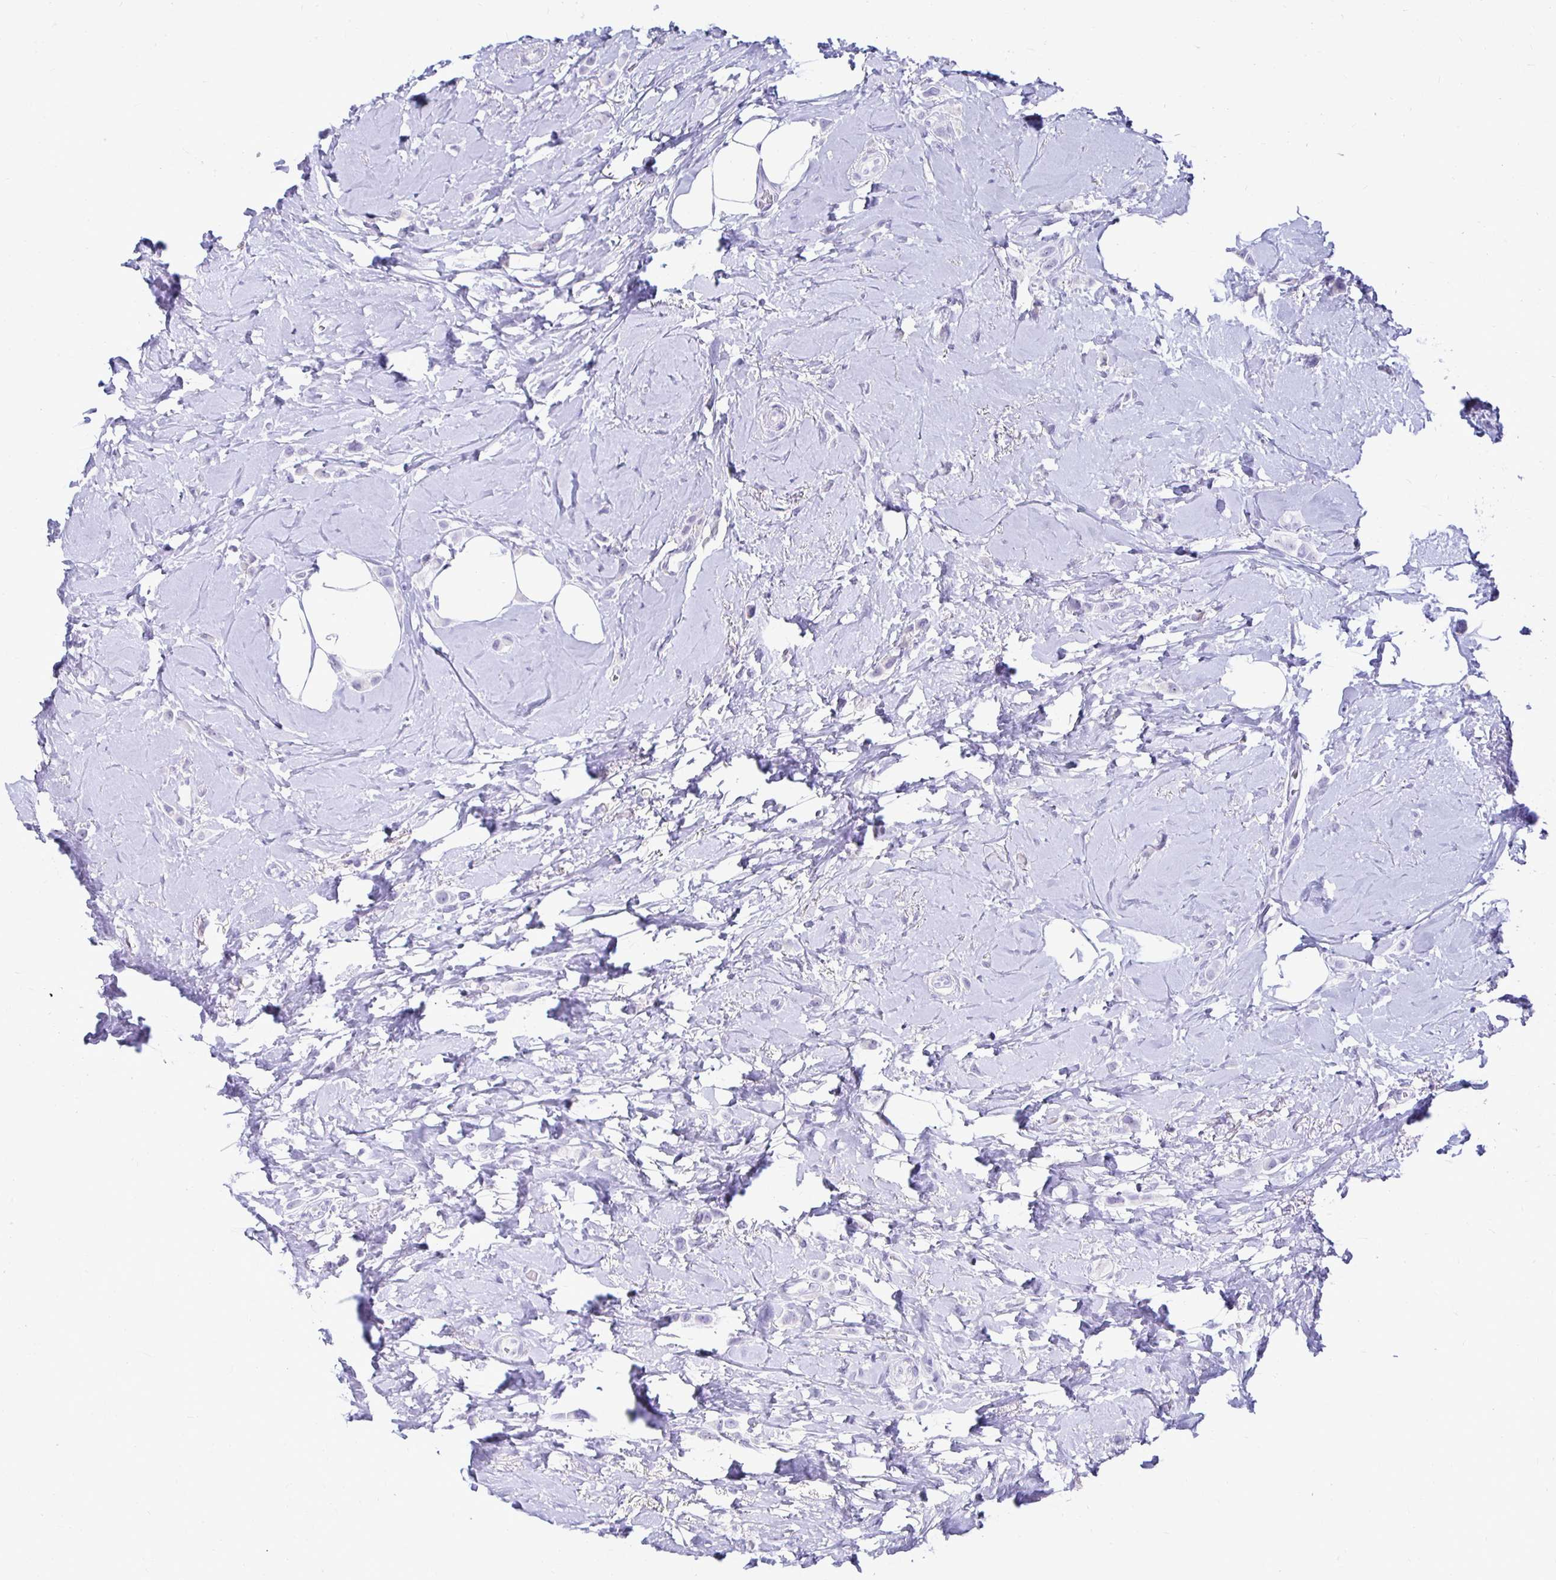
{"staining": {"intensity": "negative", "quantity": "none", "location": "none"}, "tissue": "breast cancer", "cell_type": "Tumor cells", "image_type": "cancer", "snomed": [{"axis": "morphology", "description": "Lobular carcinoma"}, {"axis": "topography", "description": "Breast"}], "caption": "A histopathology image of human breast cancer is negative for staining in tumor cells.", "gene": "CST6", "patient": {"sex": "female", "age": 66}}